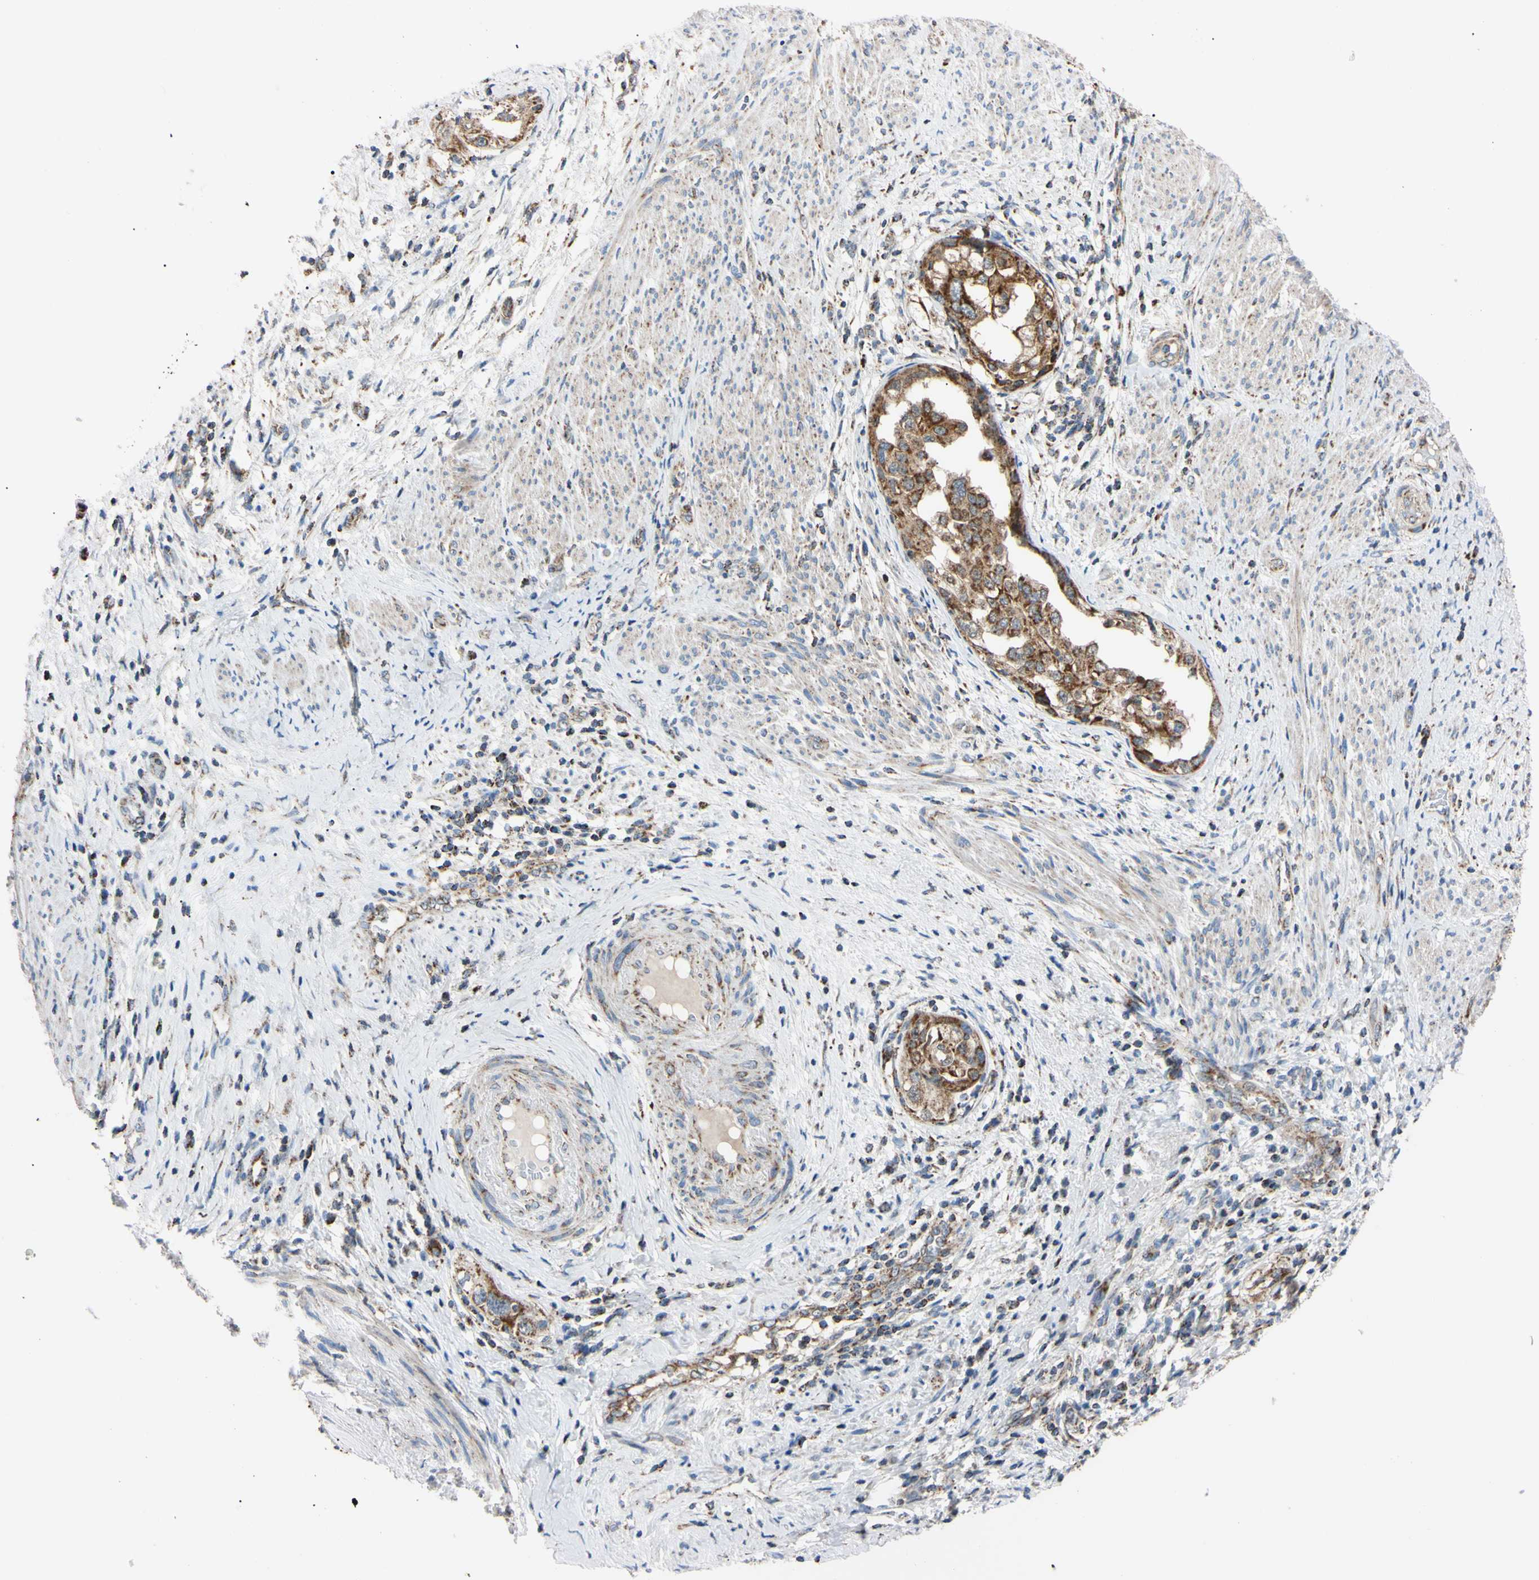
{"staining": {"intensity": "strong", "quantity": ">75%", "location": "cytoplasmic/membranous"}, "tissue": "endometrial cancer", "cell_type": "Tumor cells", "image_type": "cancer", "snomed": [{"axis": "morphology", "description": "Adenocarcinoma, NOS"}, {"axis": "topography", "description": "Endometrium"}], "caption": "Immunohistochemical staining of human endometrial cancer (adenocarcinoma) exhibits high levels of strong cytoplasmic/membranous protein positivity in about >75% of tumor cells. (DAB = brown stain, brightfield microscopy at high magnification).", "gene": "CLPP", "patient": {"sex": "female", "age": 85}}